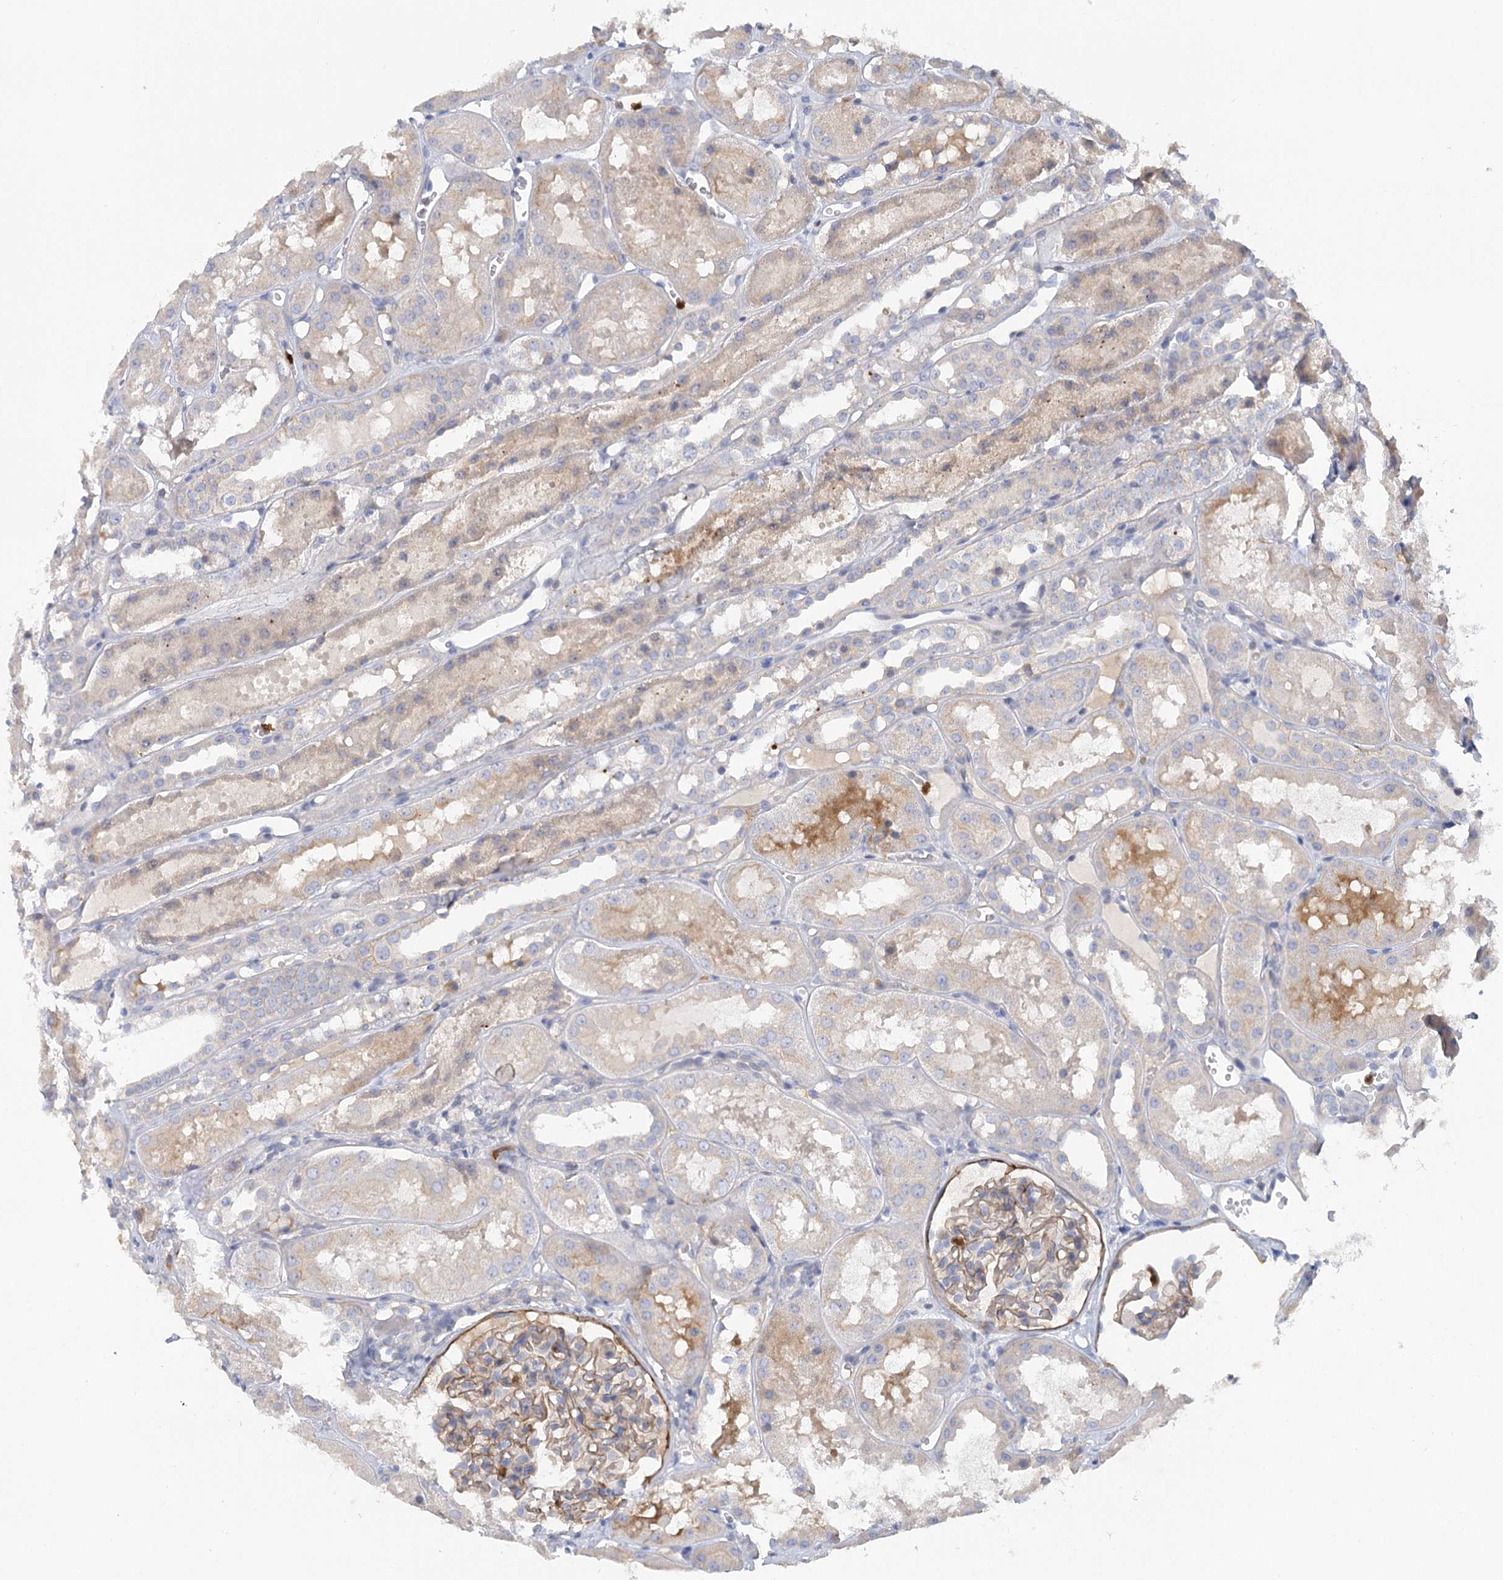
{"staining": {"intensity": "strong", "quantity": "25%-75%", "location": "cytoplasmic/membranous"}, "tissue": "kidney", "cell_type": "Cells in glomeruli", "image_type": "normal", "snomed": [{"axis": "morphology", "description": "Normal tissue, NOS"}, {"axis": "topography", "description": "Kidney"}], "caption": "DAB (3,3'-diaminobenzidine) immunohistochemical staining of normal human kidney shows strong cytoplasmic/membranous protein expression in approximately 25%-75% of cells in glomeruli. (Brightfield microscopy of DAB IHC at high magnification).", "gene": "EPB41L5", "patient": {"sex": "male", "age": 16}}